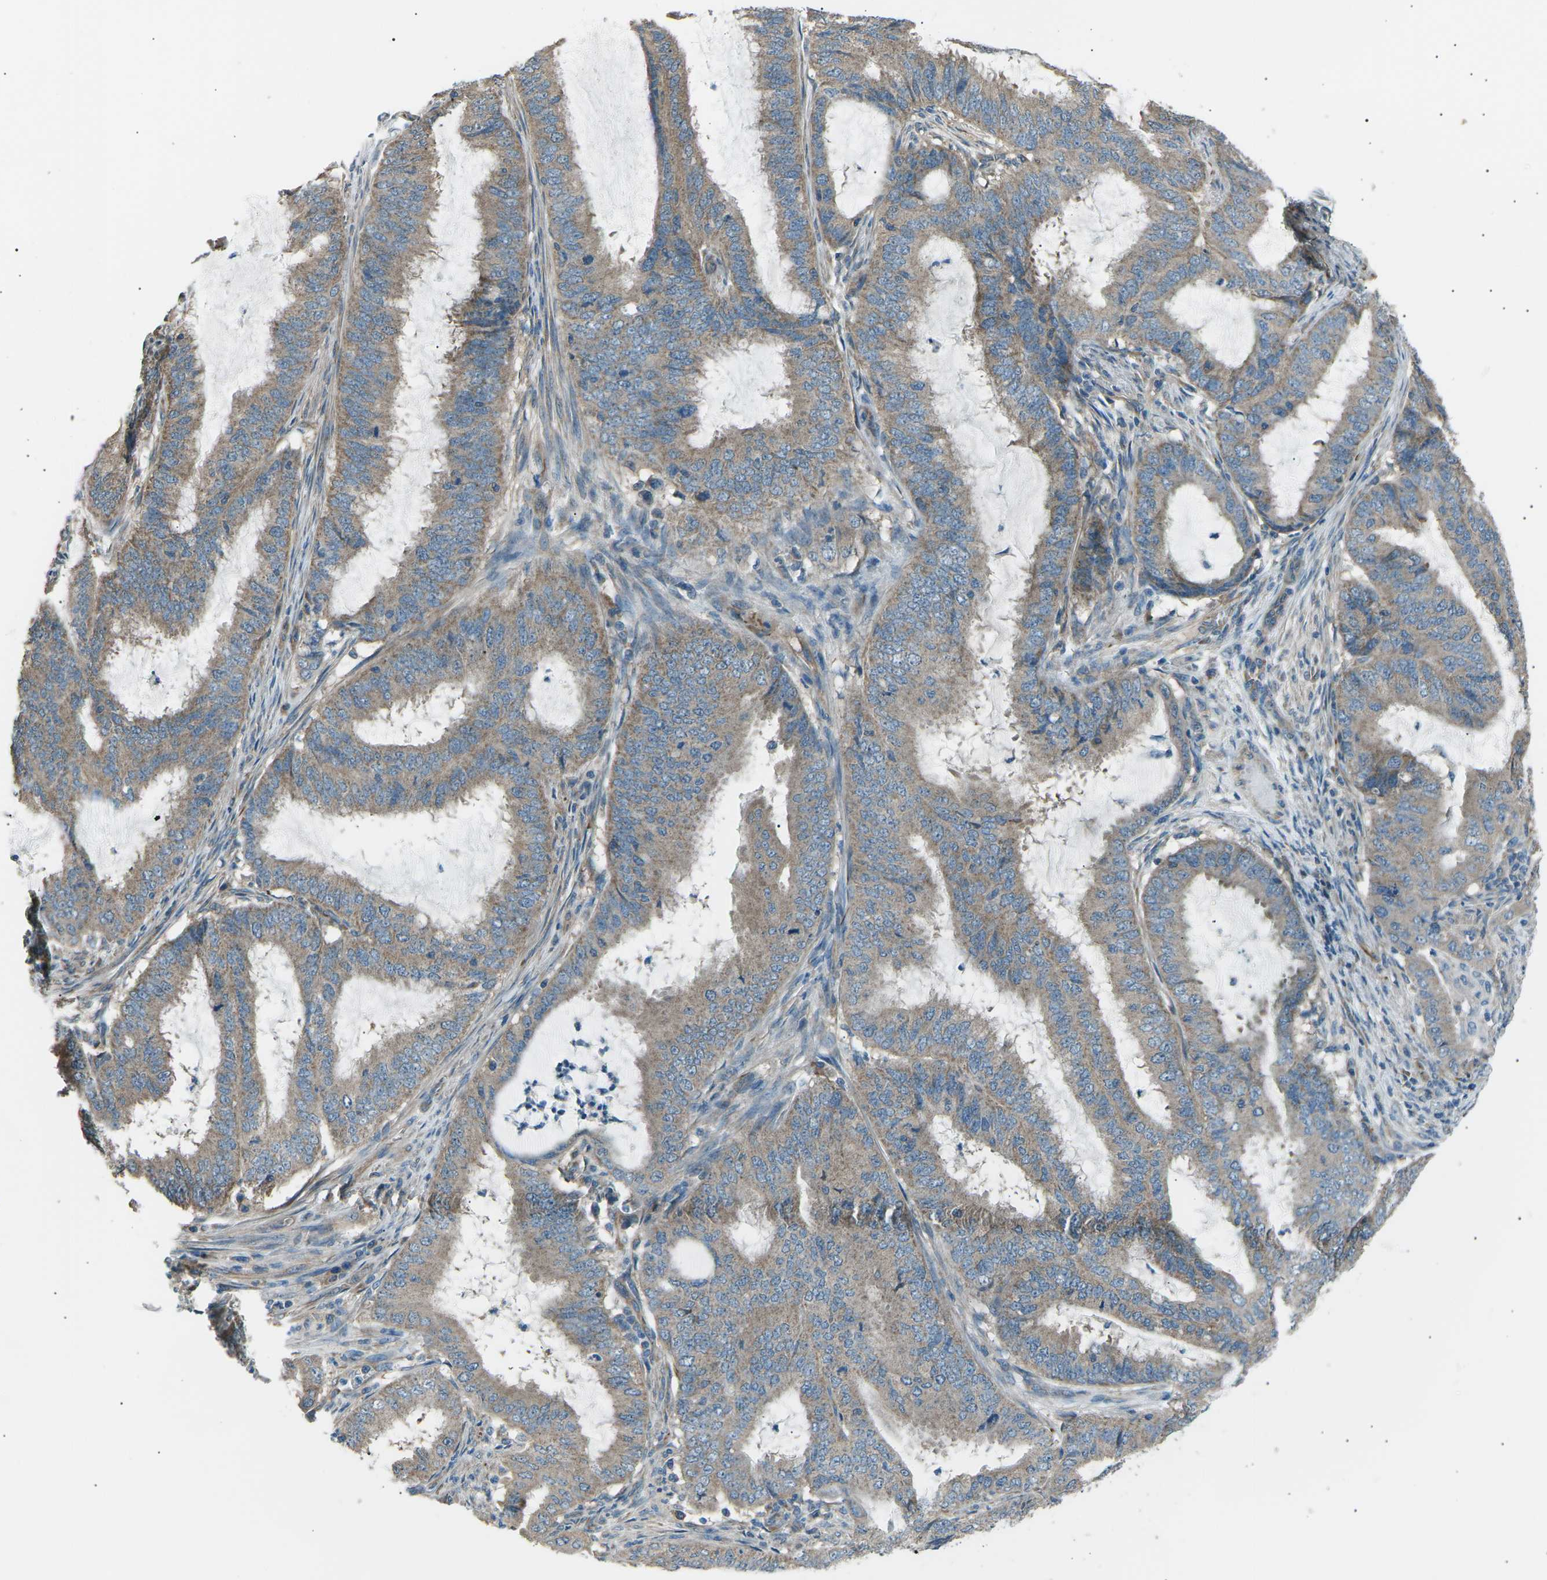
{"staining": {"intensity": "weak", "quantity": "25%-75%", "location": "cytoplasmic/membranous"}, "tissue": "endometrial cancer", "cell_type": "Tumor cells", "image_type": "cancer", "snomed": [{"axis": "morphology", "description": "Adenocarcinoma, NOS"}, {"axis": "topography", "description": "Endometrium"}], "caption": "Protein expression analysis of human adenocarcinoma (endometrial) reveals weak cytoplasmic/membranous staining in approximately 25%-75% of tumor cells. (DAB (3,3'-diaminobenzidine) = brown stain, brightfield microscopy at high magnification).", "gene": "SLK", "patient": {"sex": "female", "age": 70}}